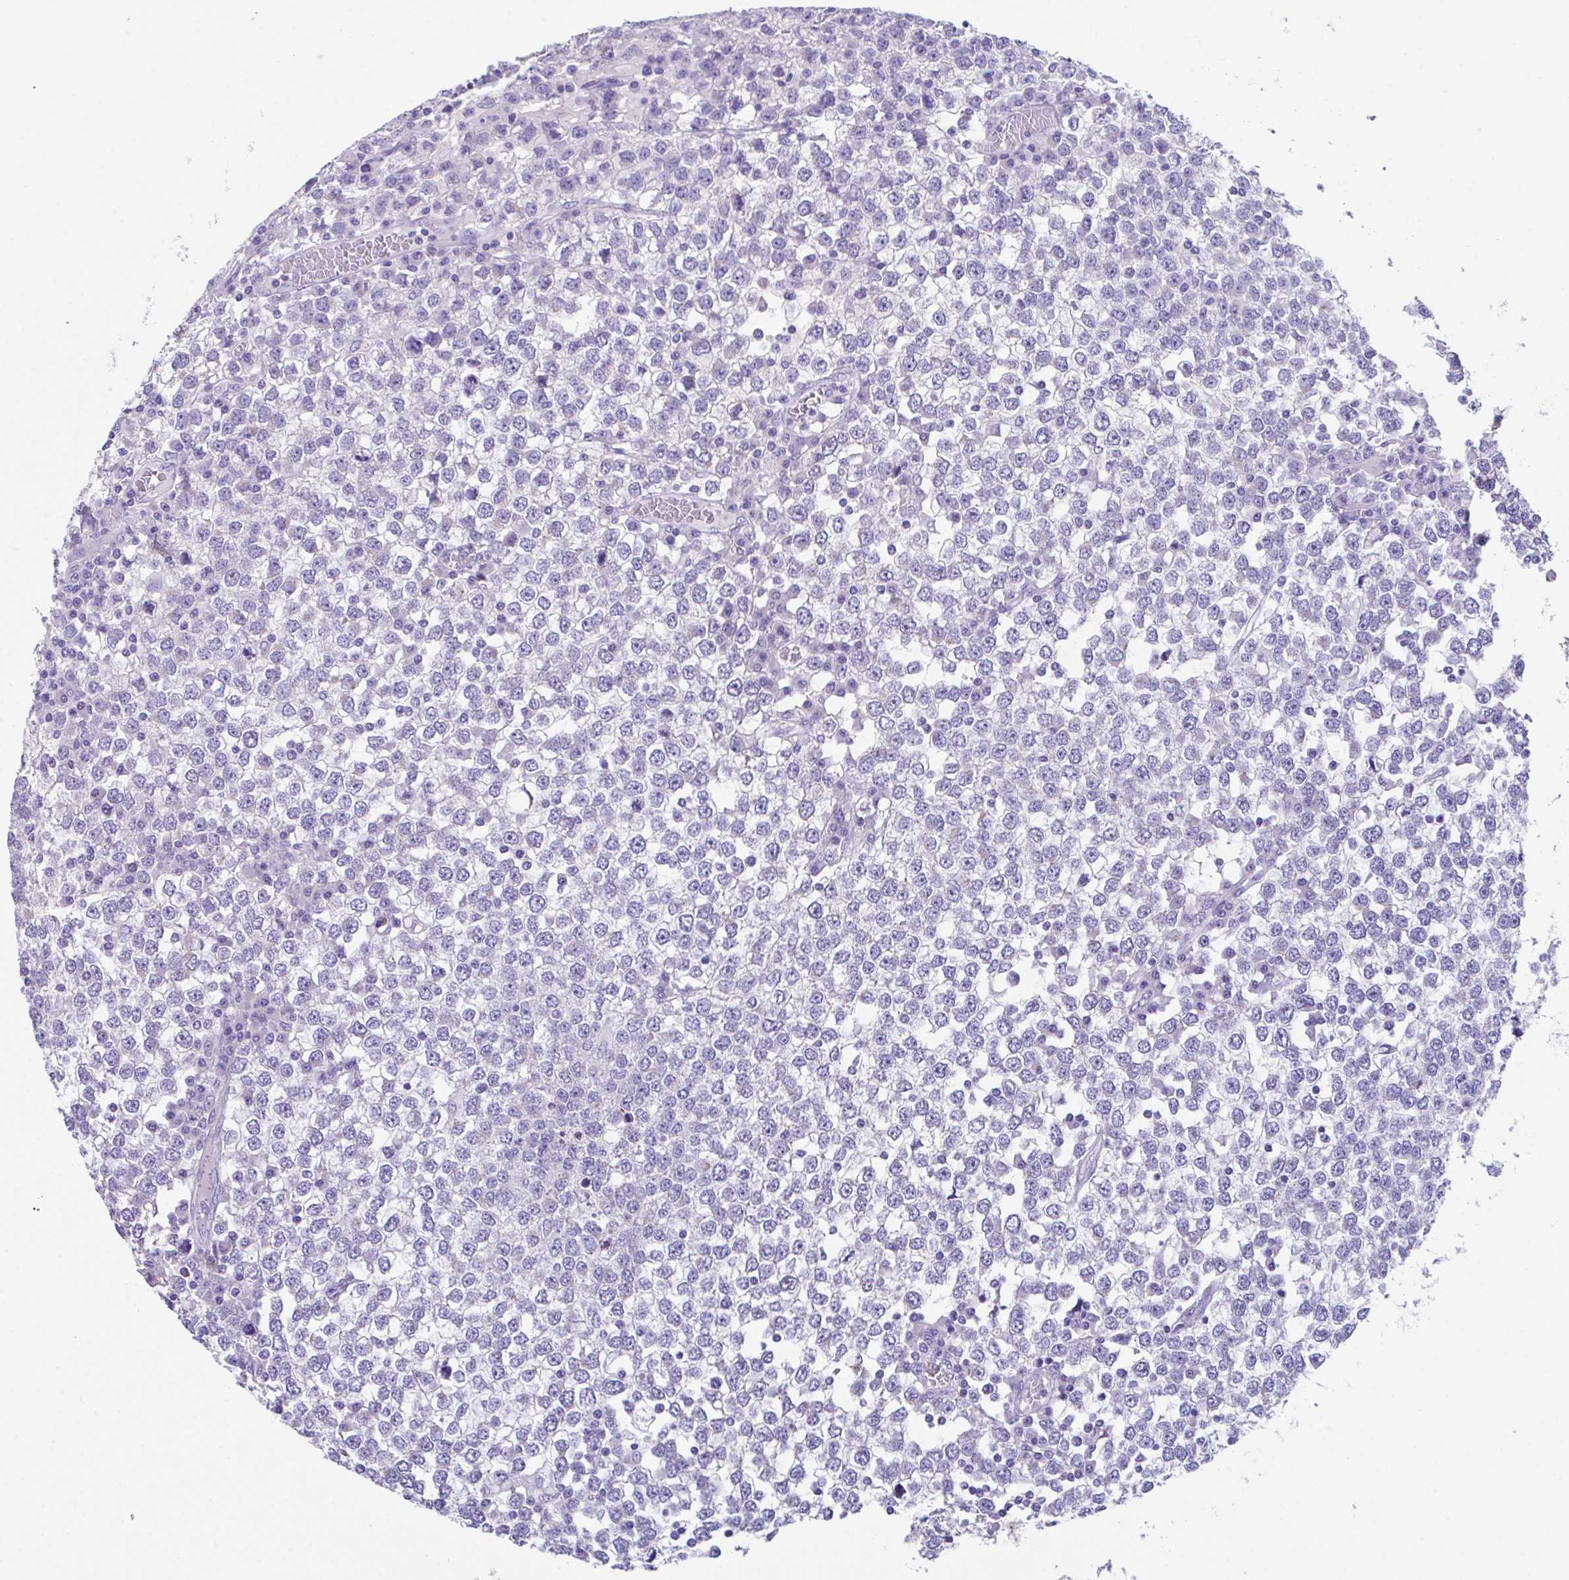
{"staining": {"intensity": "negative", "quantity": "none", "location": "none"}, "tissue": "testis cancer", "cell_type": "Tumor cells", "image_type": "cancer", "snomed": [{"axis": "morphology", "description": "Seminoma, NOS"}, {"axis": "topography", "description": "Testis"}], "caption": "High power microscopy photomicrograph of an IHC micrograph of testis seminoma, revealing no significant expression in tumor cells. (DAB (3,3'-diaminobenzidine) immunohistochemistry (IHC) with hematoxylin counter stain).", "gene": "SLC16A6", "patient": {"sex": "male", "age": 65}}